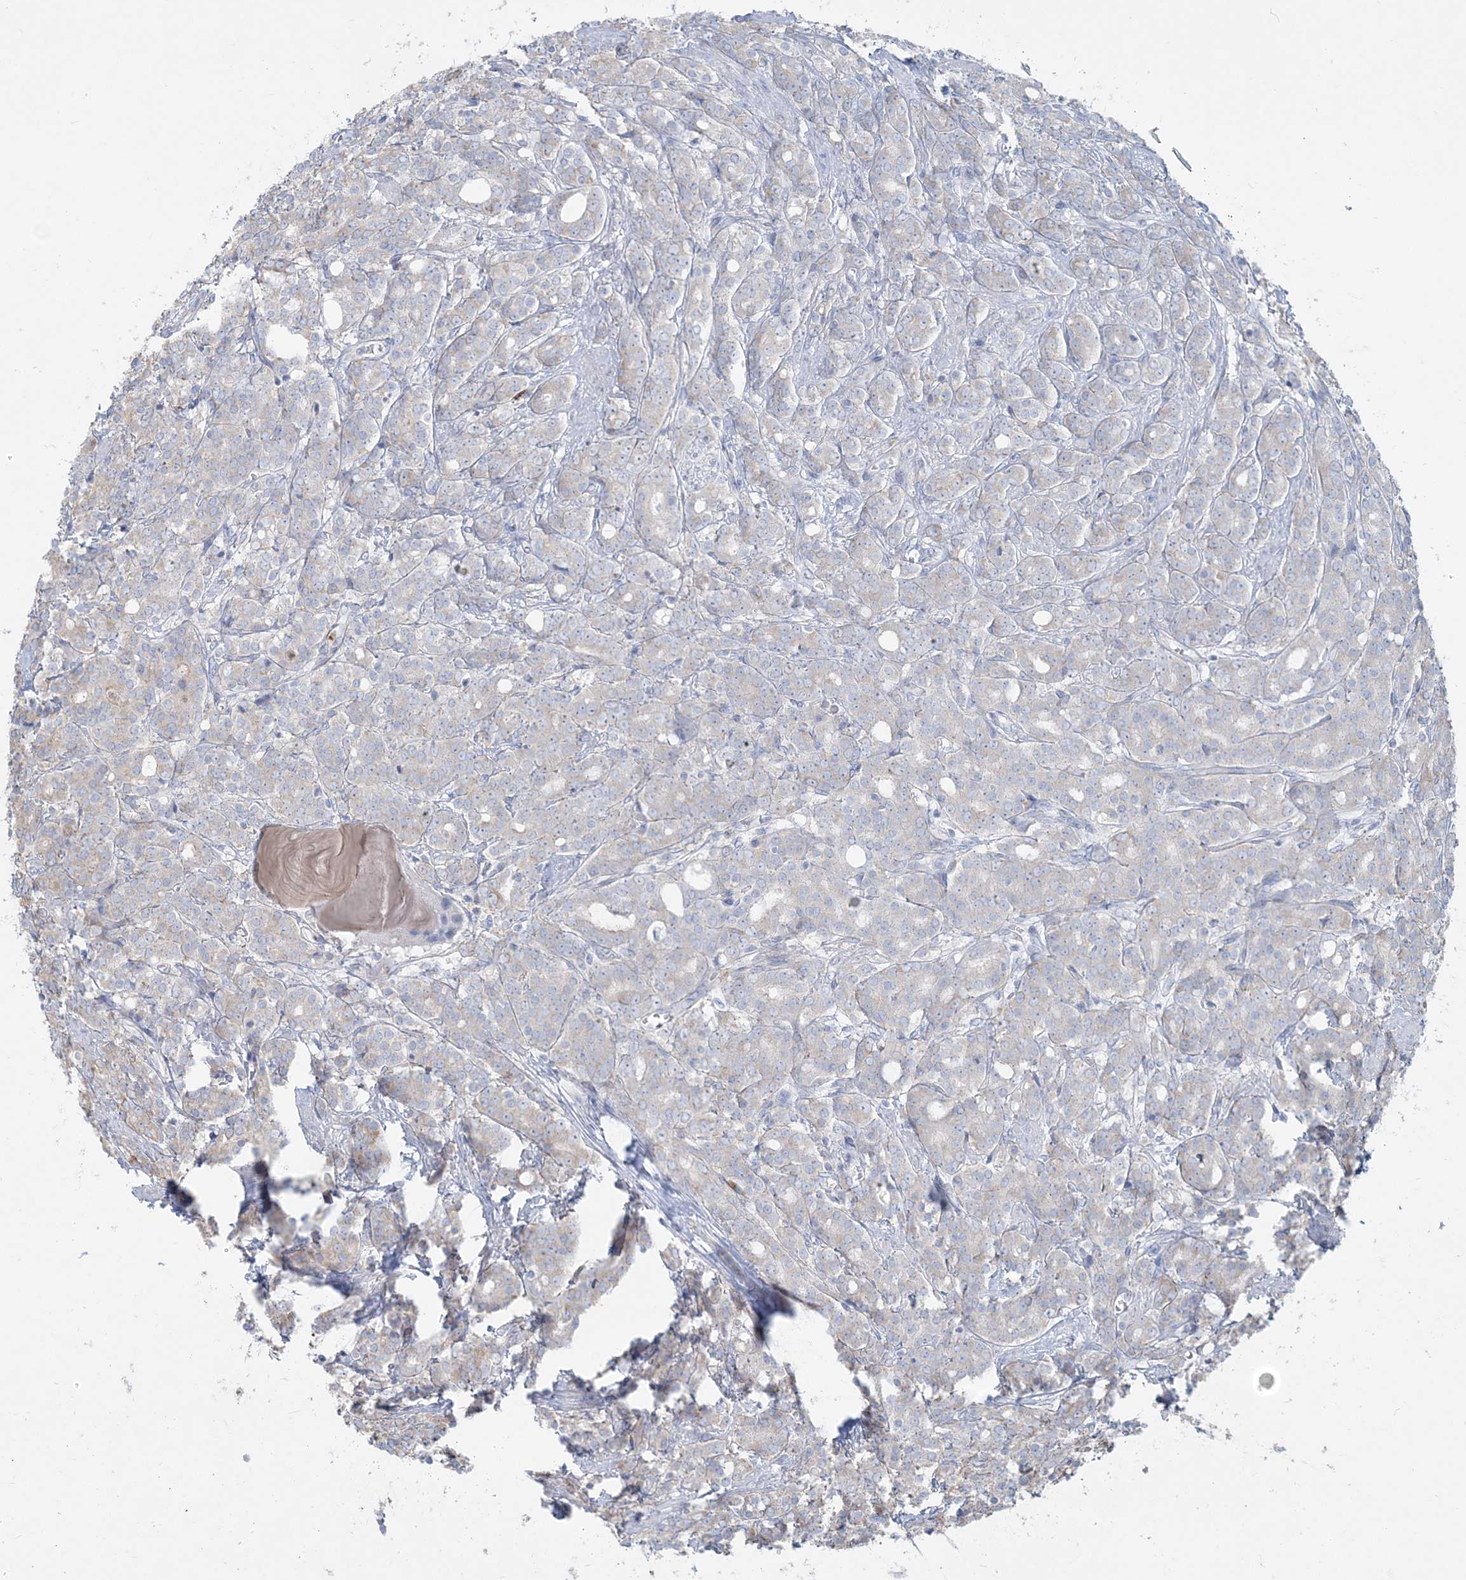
{"staining": {"intensity": "negative", "quantity": "none", "location": "none"}, "tissue": "prostate cancer", "cell_type": "Tumor cells", "image_type": "cancer", "snomed": [{"axis": "morphology", "description": "Adenocarcinoma, High grade"}, {"axis": "topography", "description": "Prostate"}], "caption": "A high-resolution histopathology image shows IHC staining of prostate cancer (high-grade adenocarcinoma), which exhibits no significant expression in tumor cells. The staining was performed using DAB (3,3'-diaminobenzidine) to visualize the protein expression in brown, while the nuclei were stained in blue with hematoxylin (Magnification: 20x).", "gene": "CCNJ", "patient": {"sex": "male", "age": 62}}